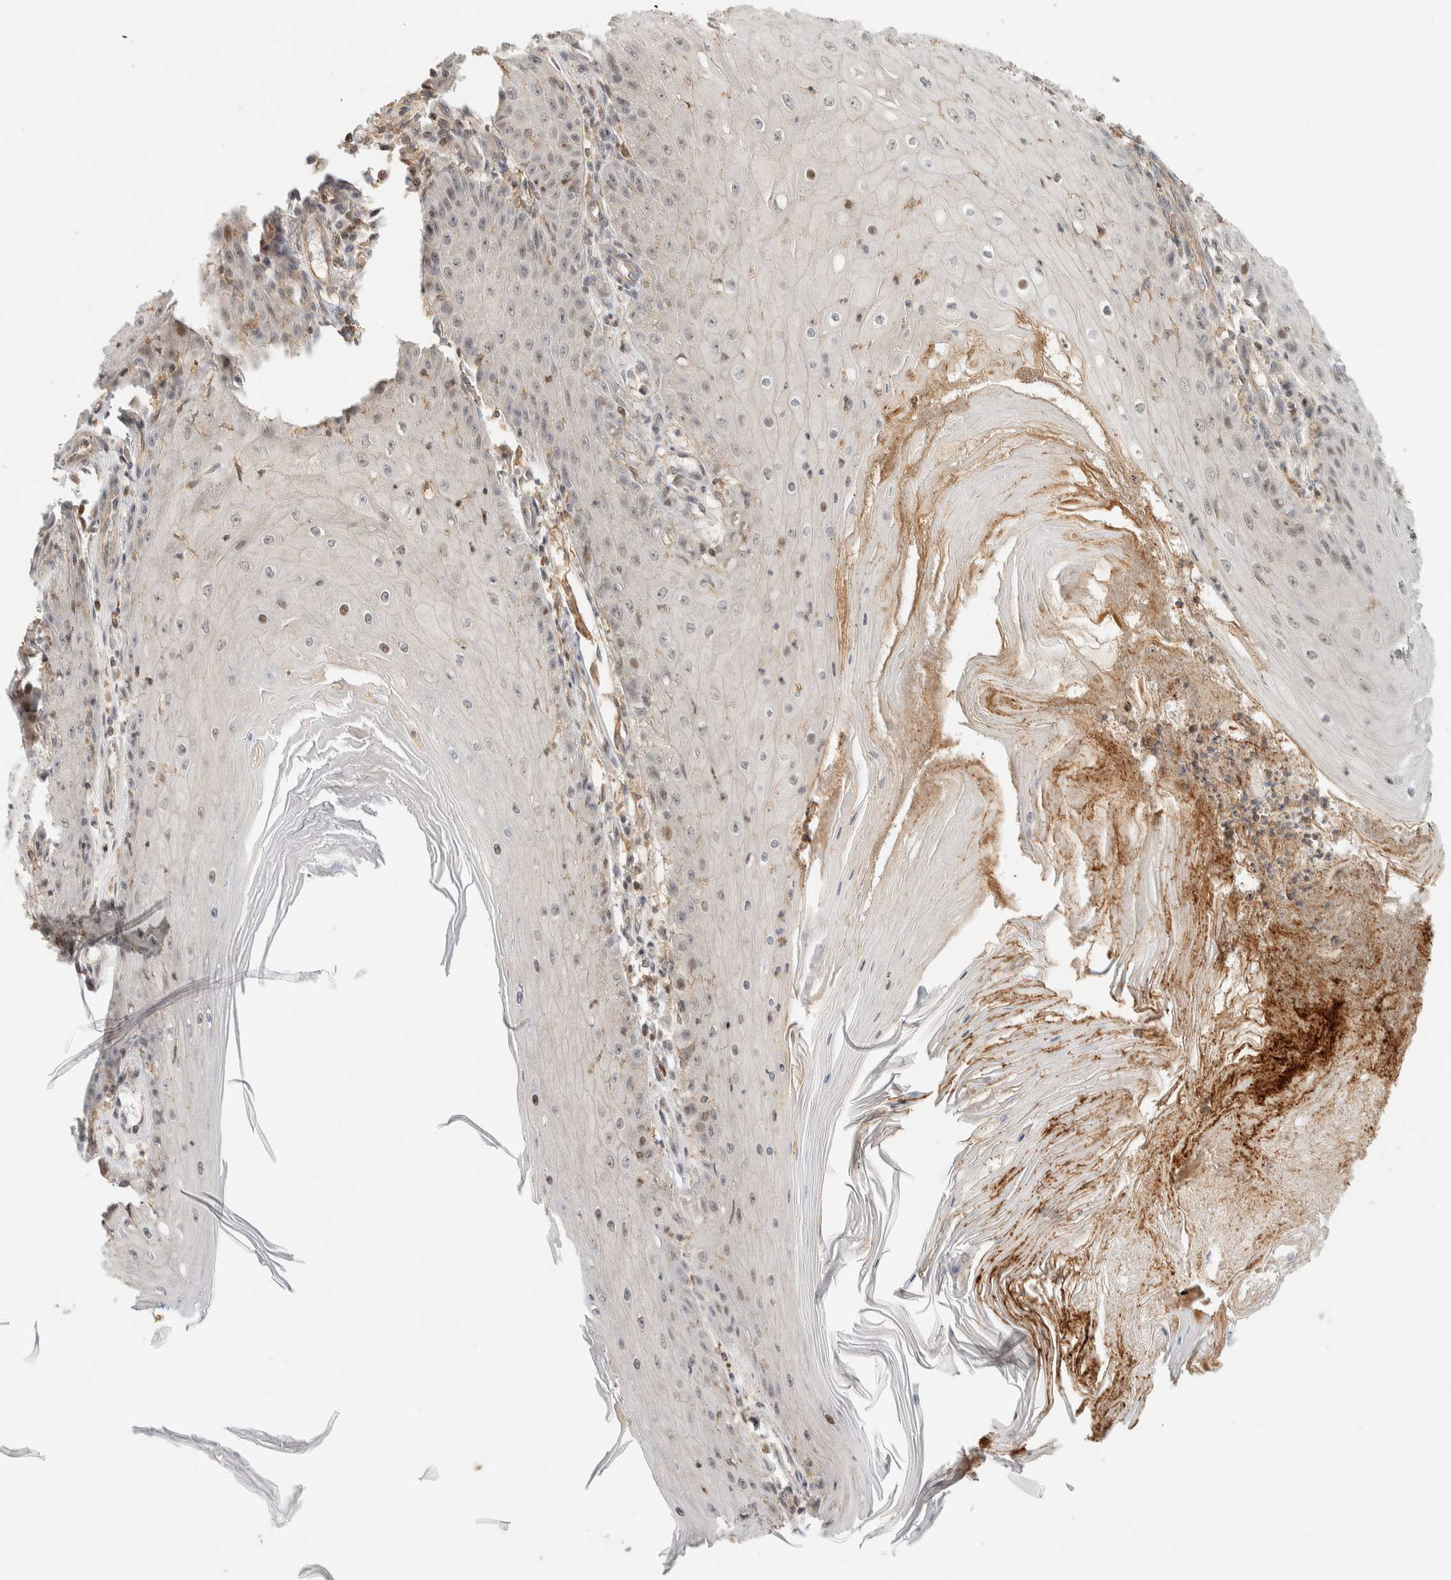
{"staining": {"intensity": "negative", "quantity": "none", "location": "none"}, "tissue": "skin cancer", "cell_type": "Tumor cells", "image_type": "cancer", "snomed": [{"axis": "morphology", "description": "Squamous cell carcinoma, NOS"}, {"axis": "topography", "description": "Skin"}], "caption": "IHC photomicrograph of squamous cell carcinoma (skin) stained for a protein (brown), which demonstrates no staining in tumor cells.", "gene": "ARFGEF1", "patient": {"sex": "female", "age": 73}}